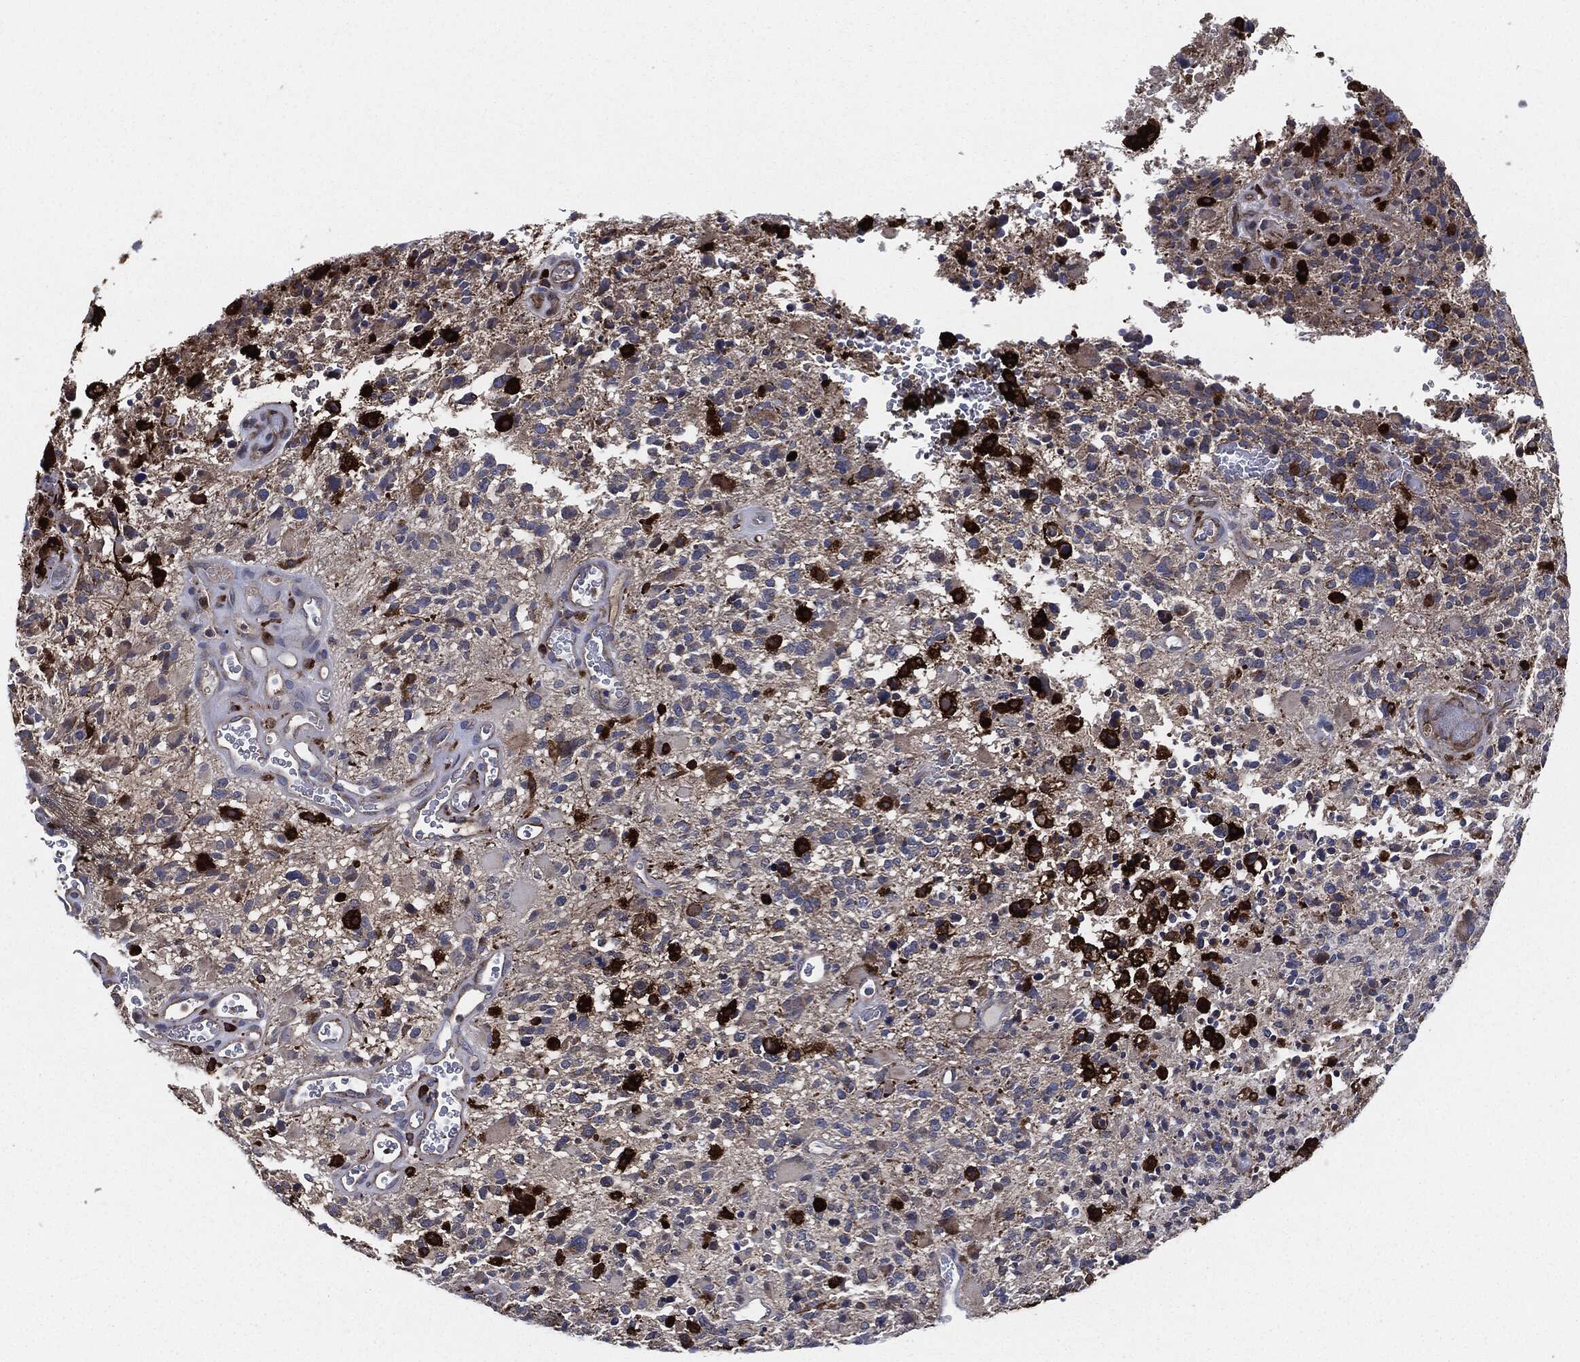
{"staining": {"intensity": "negative", "quantity": "none", "location": "none"}, "tissue": "glioma", "cell_type": "Tumor cells", "image_type": "cancer", "snomed": [{"axis": "morphology", "description": "Glioma, malignant, High grade"}, {"axis": "topography", "description": "Brain"}], "caption": "The micrograph exhibits no staining of tumor cells in malignant glioma (high-grade).", "gene": "TMEM11", "patient": {"sex": "female", "age": 71}}